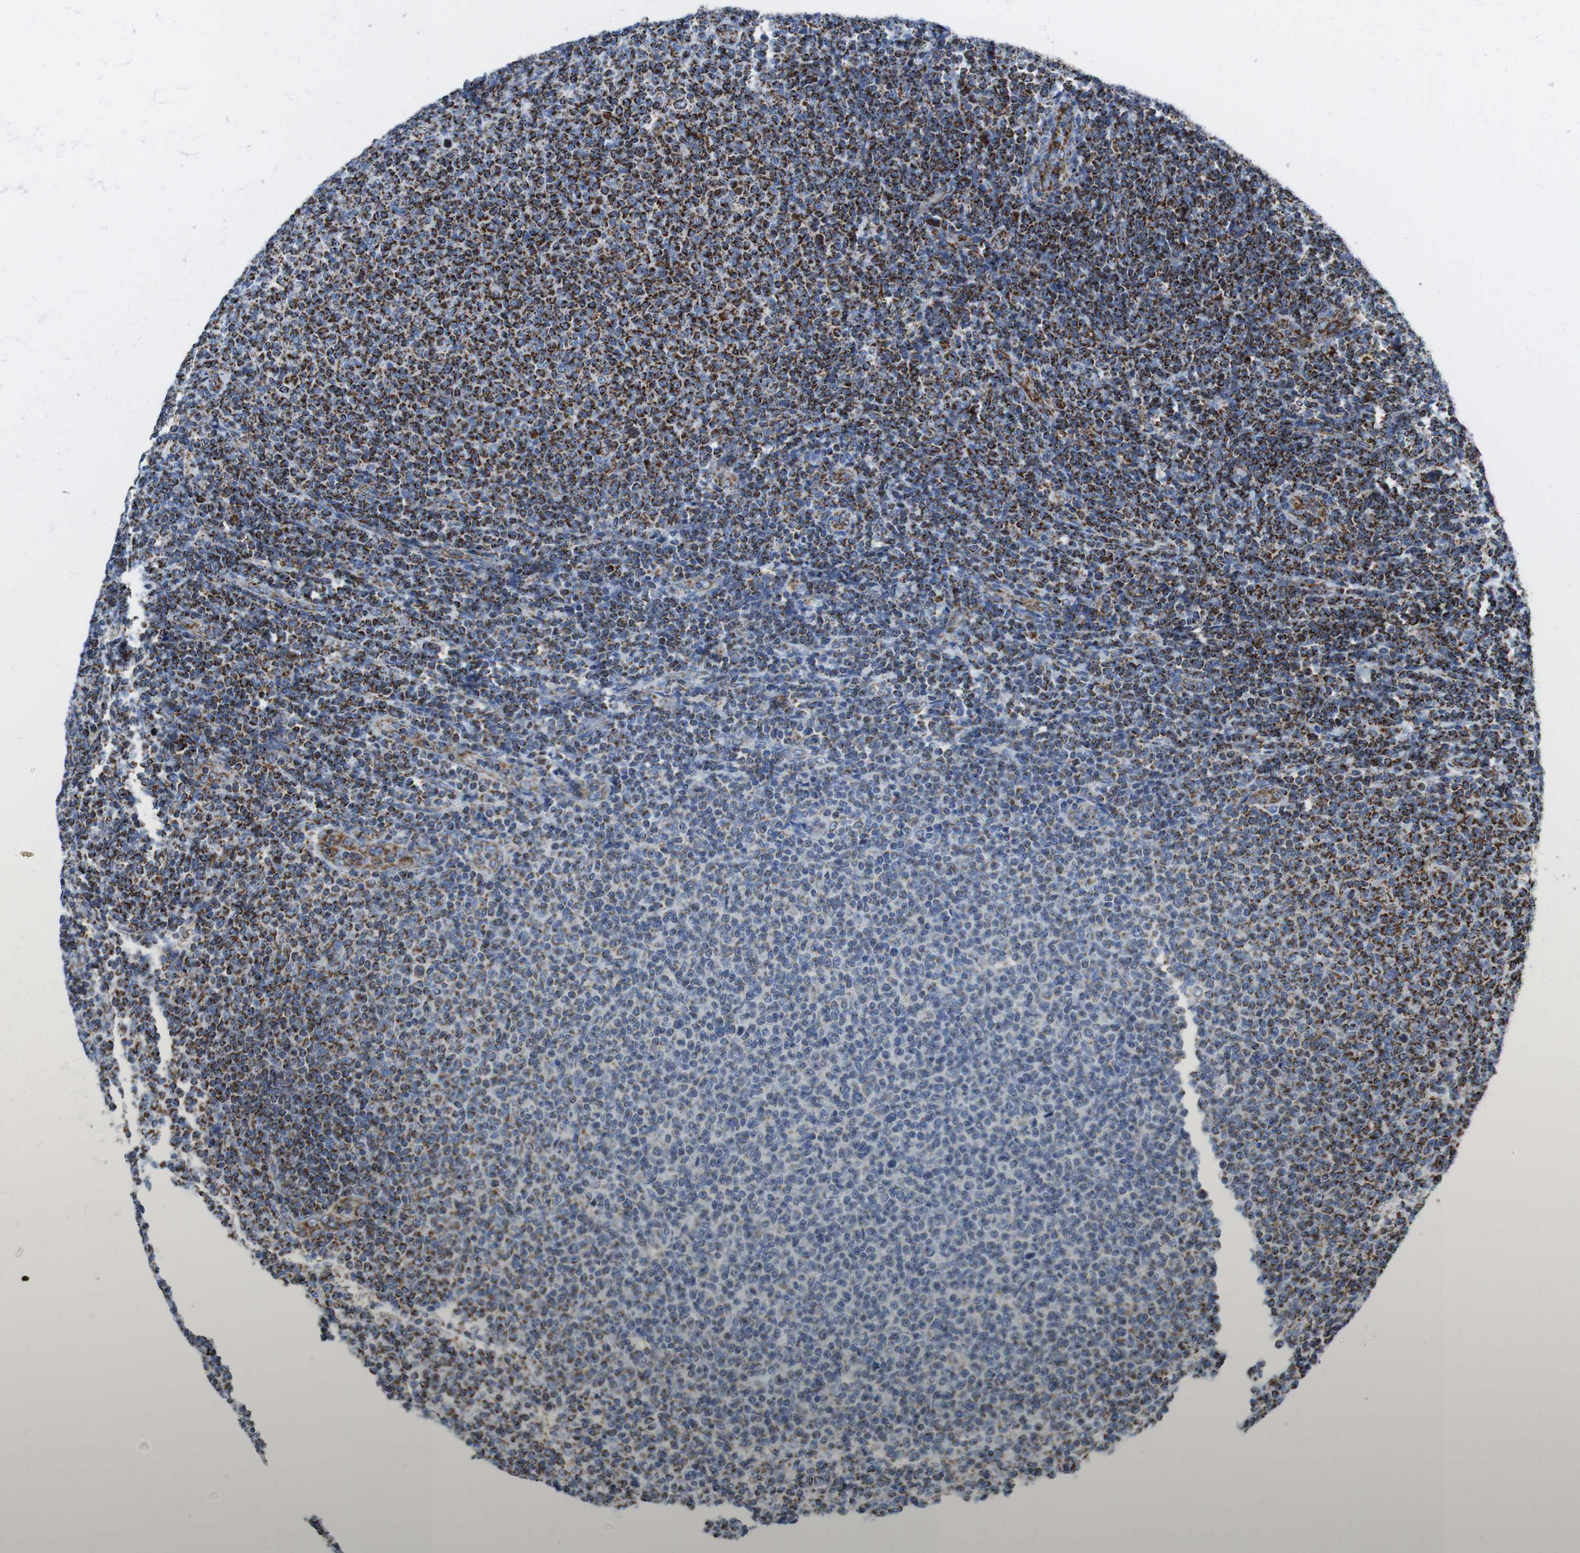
{"staining": {"intensity": "strong", "quantity": "25%-75%", "location": "cytoplasmic/membranous"}, "tissue": "lymphoma", "cell_type": "Tumor cells", "image_type": "cancer", "snomed": [{"axis": "morphology", "description": "Malignant lymphoma, non-Hodgkin's type, Low grade"}, {"axis": "topography", "description": "Lymph node"}], "caption": "Immunohistochemistry micrograph of lymphoma stained for a protein (brown), which shows high levels of strong cytoplasmic/membranous expression in about 25%-75% of tumor cells.", "gene": "ATP5PO", "patient": {"sex": "male", "age": 66}}